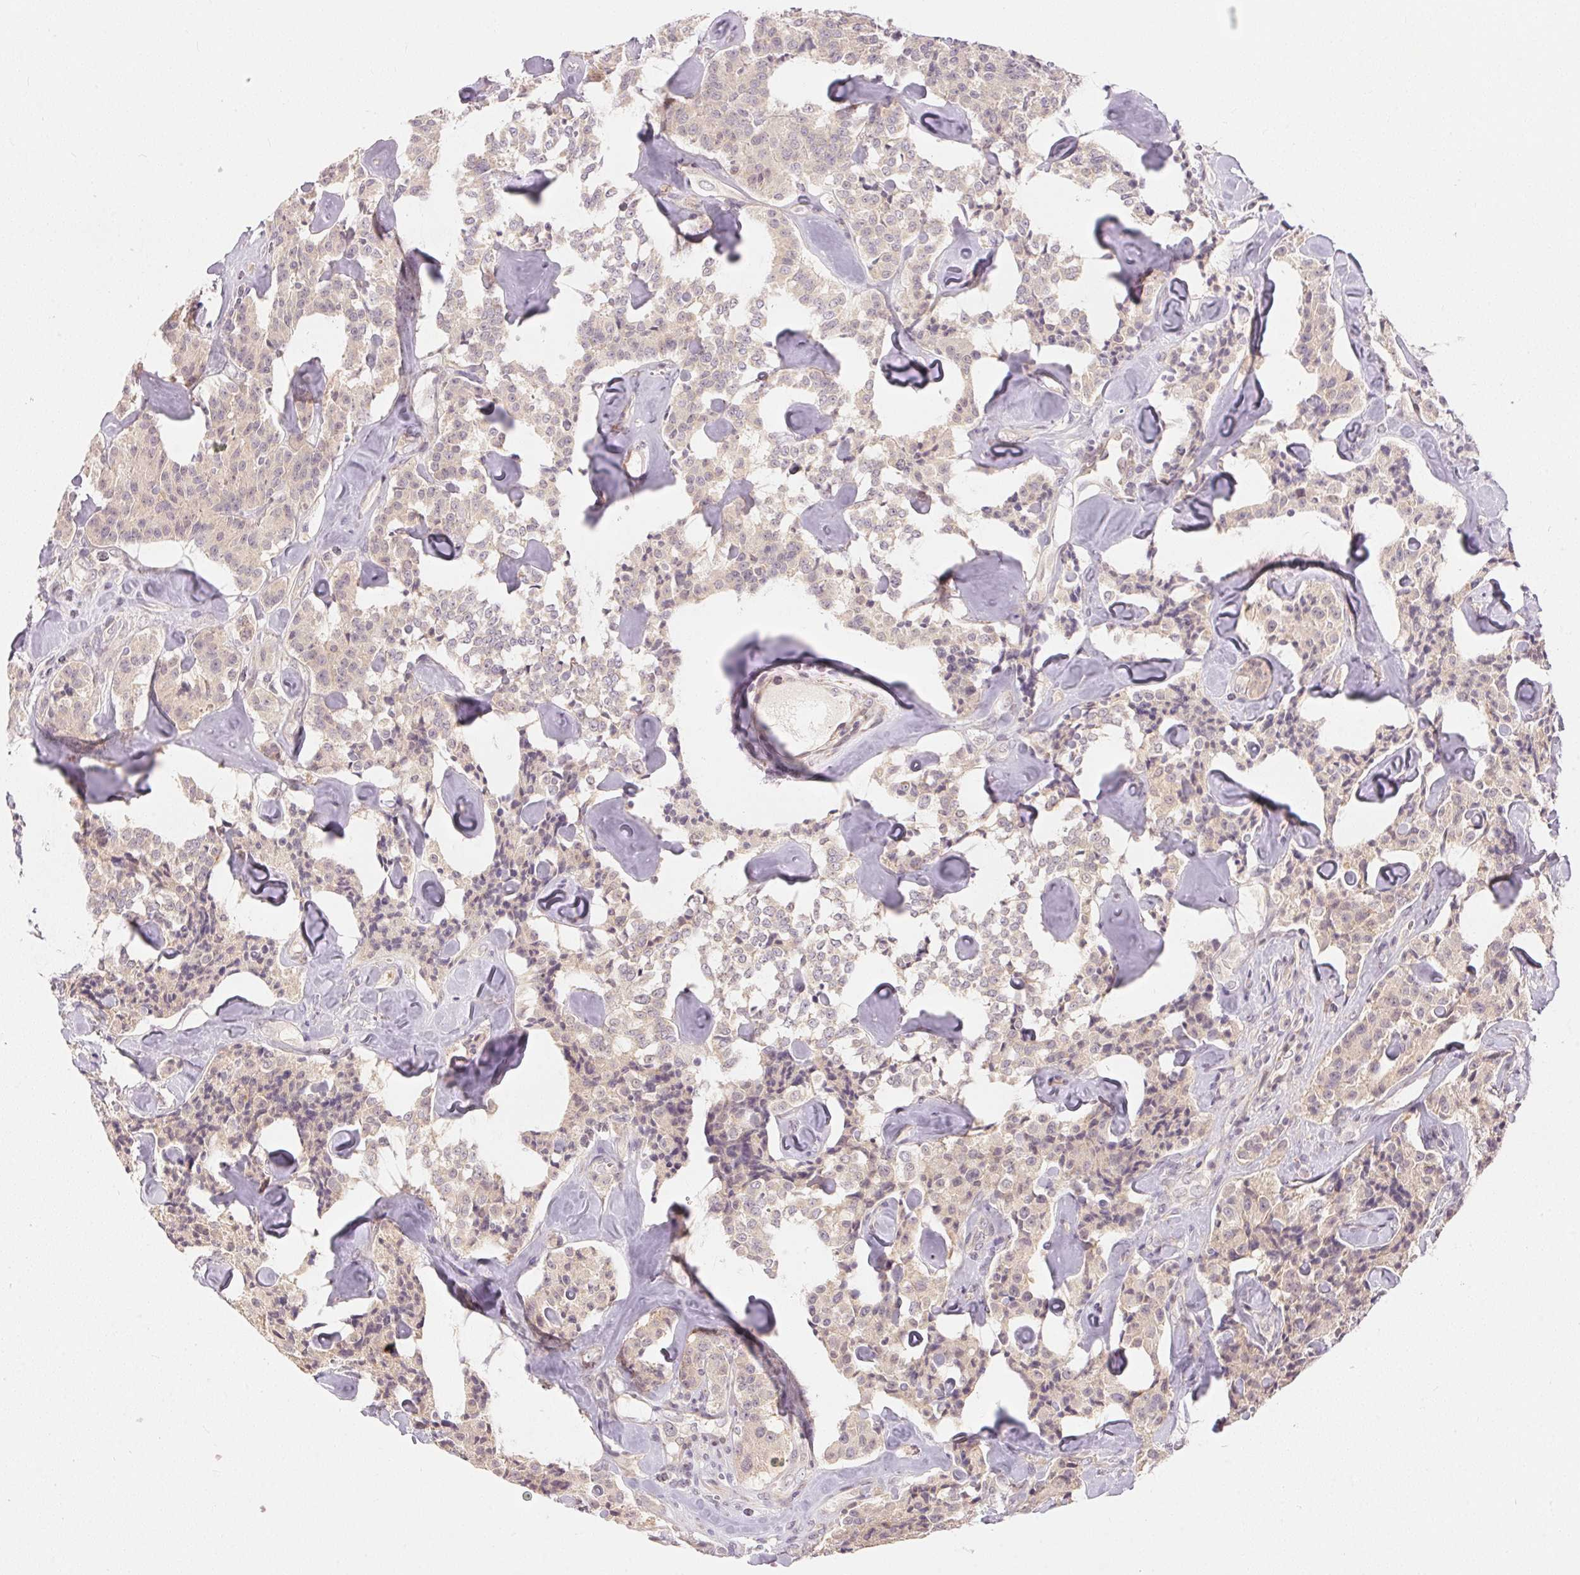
{"staining": {"intensity": "negative", "quantity": "none", "location": "none"}, "tissue": "carcinoid", "cell_type": "Tumor cells", "image_type": "cancer", "snomed": [{"axis": "morphology", "description": "Carcinoid, malignant, NOS"}, {"axis": "topography", "description": "Pancreas"}], "caption": "Malignant carcinoid was stained to show a protein in brown. There is no significant staining in tumor cells. (DAB immunohistochemistry visualized using brightfield microscopy, high magnification).", "gene": "TTC23L", "patient": {"sex": "male", "age": 41}}